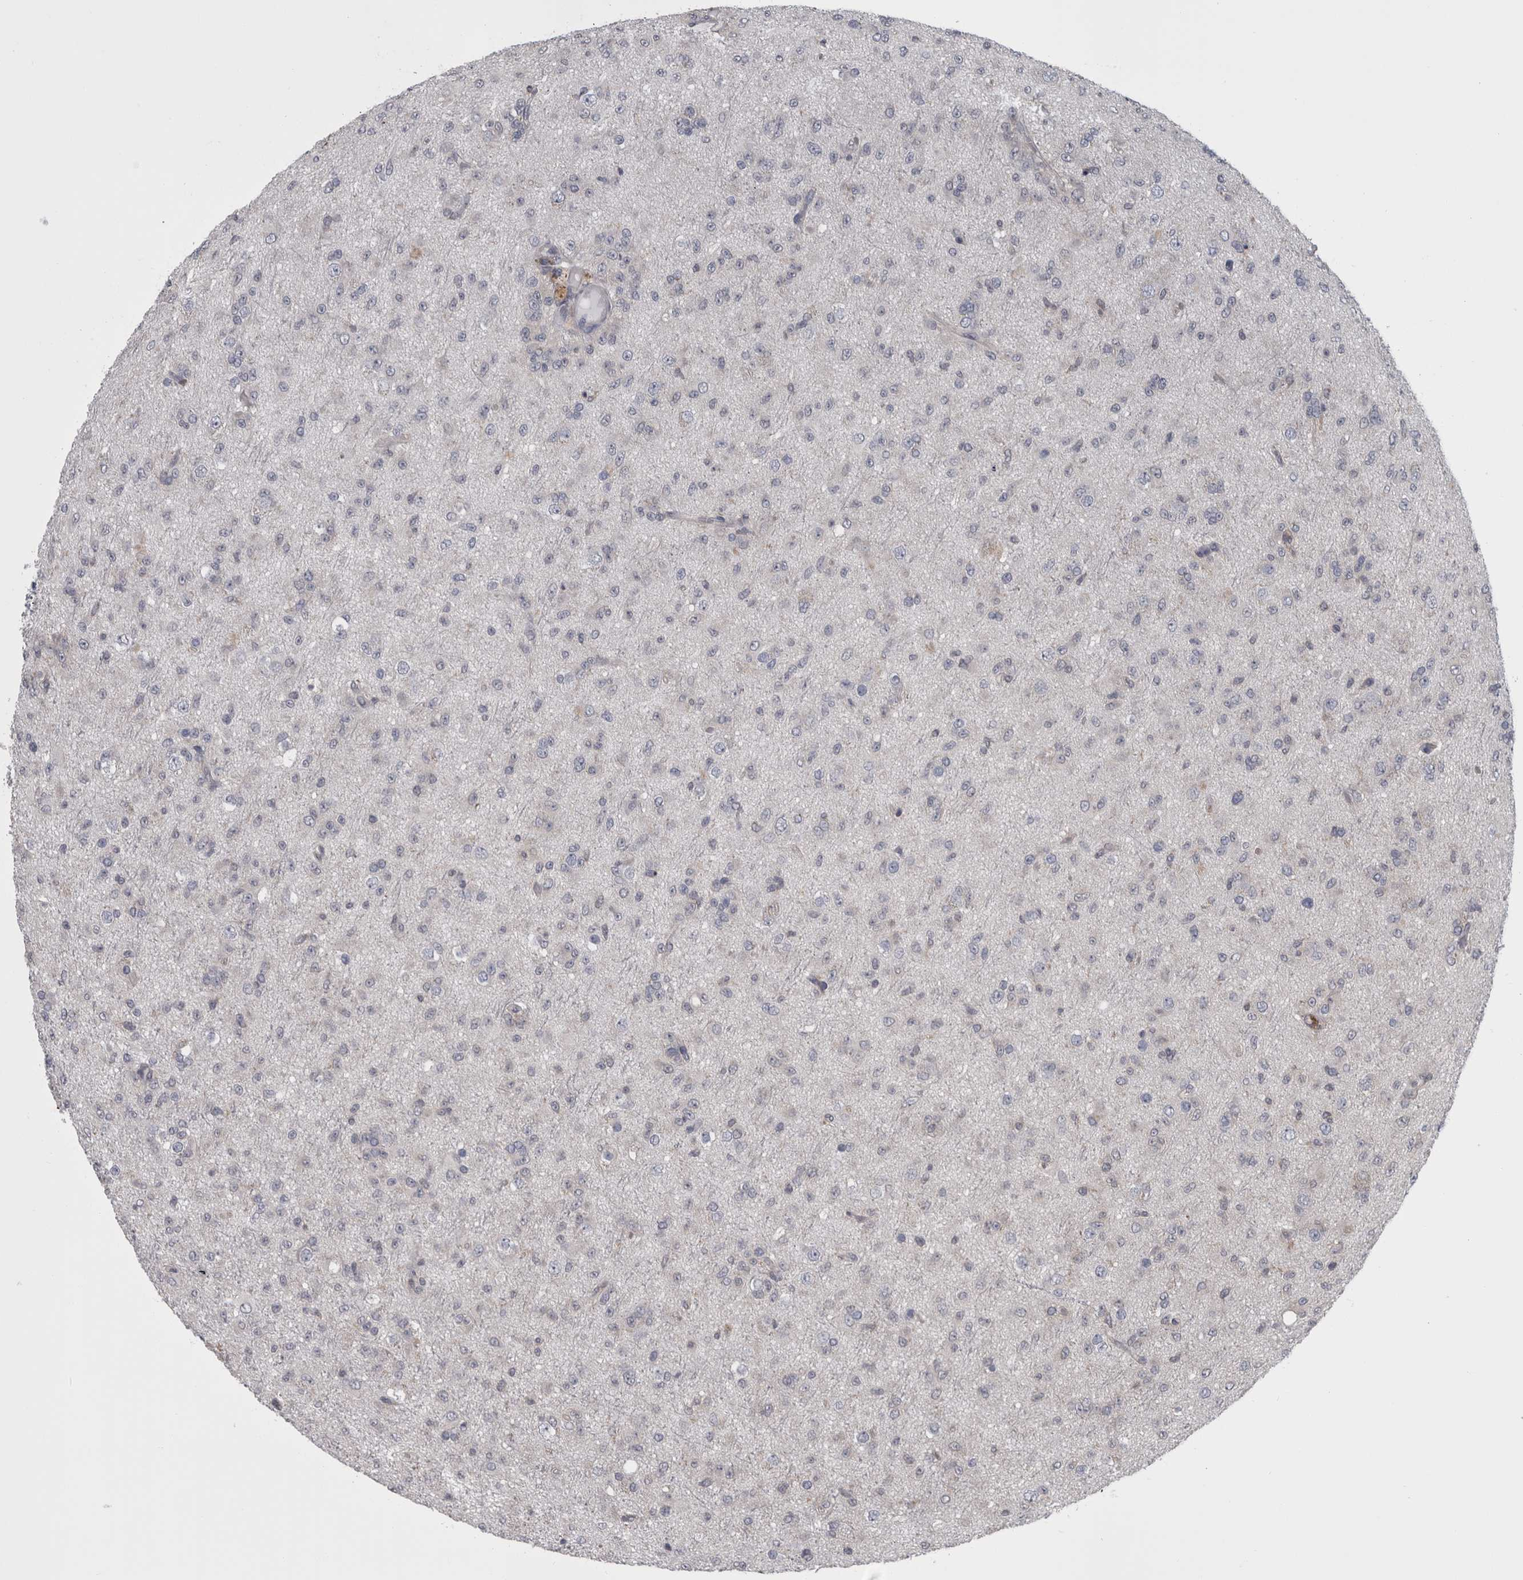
{"staining": {"intensity": "negative", "quantity": "none", "location": "none"}, "tissue": "glioma", "cell_type": "Tumor cells", "image_type": "cancer", "snomed": [{"axis": "morphology", "description": "Glioma, malignant, Low grade"}, {"axis": "topography", "description": "Brain"}], "caption": "Tumor cells show no significant protein staining in glioma.", "gene": "APRT", "patient": {"sex": "male", "age": 65}}